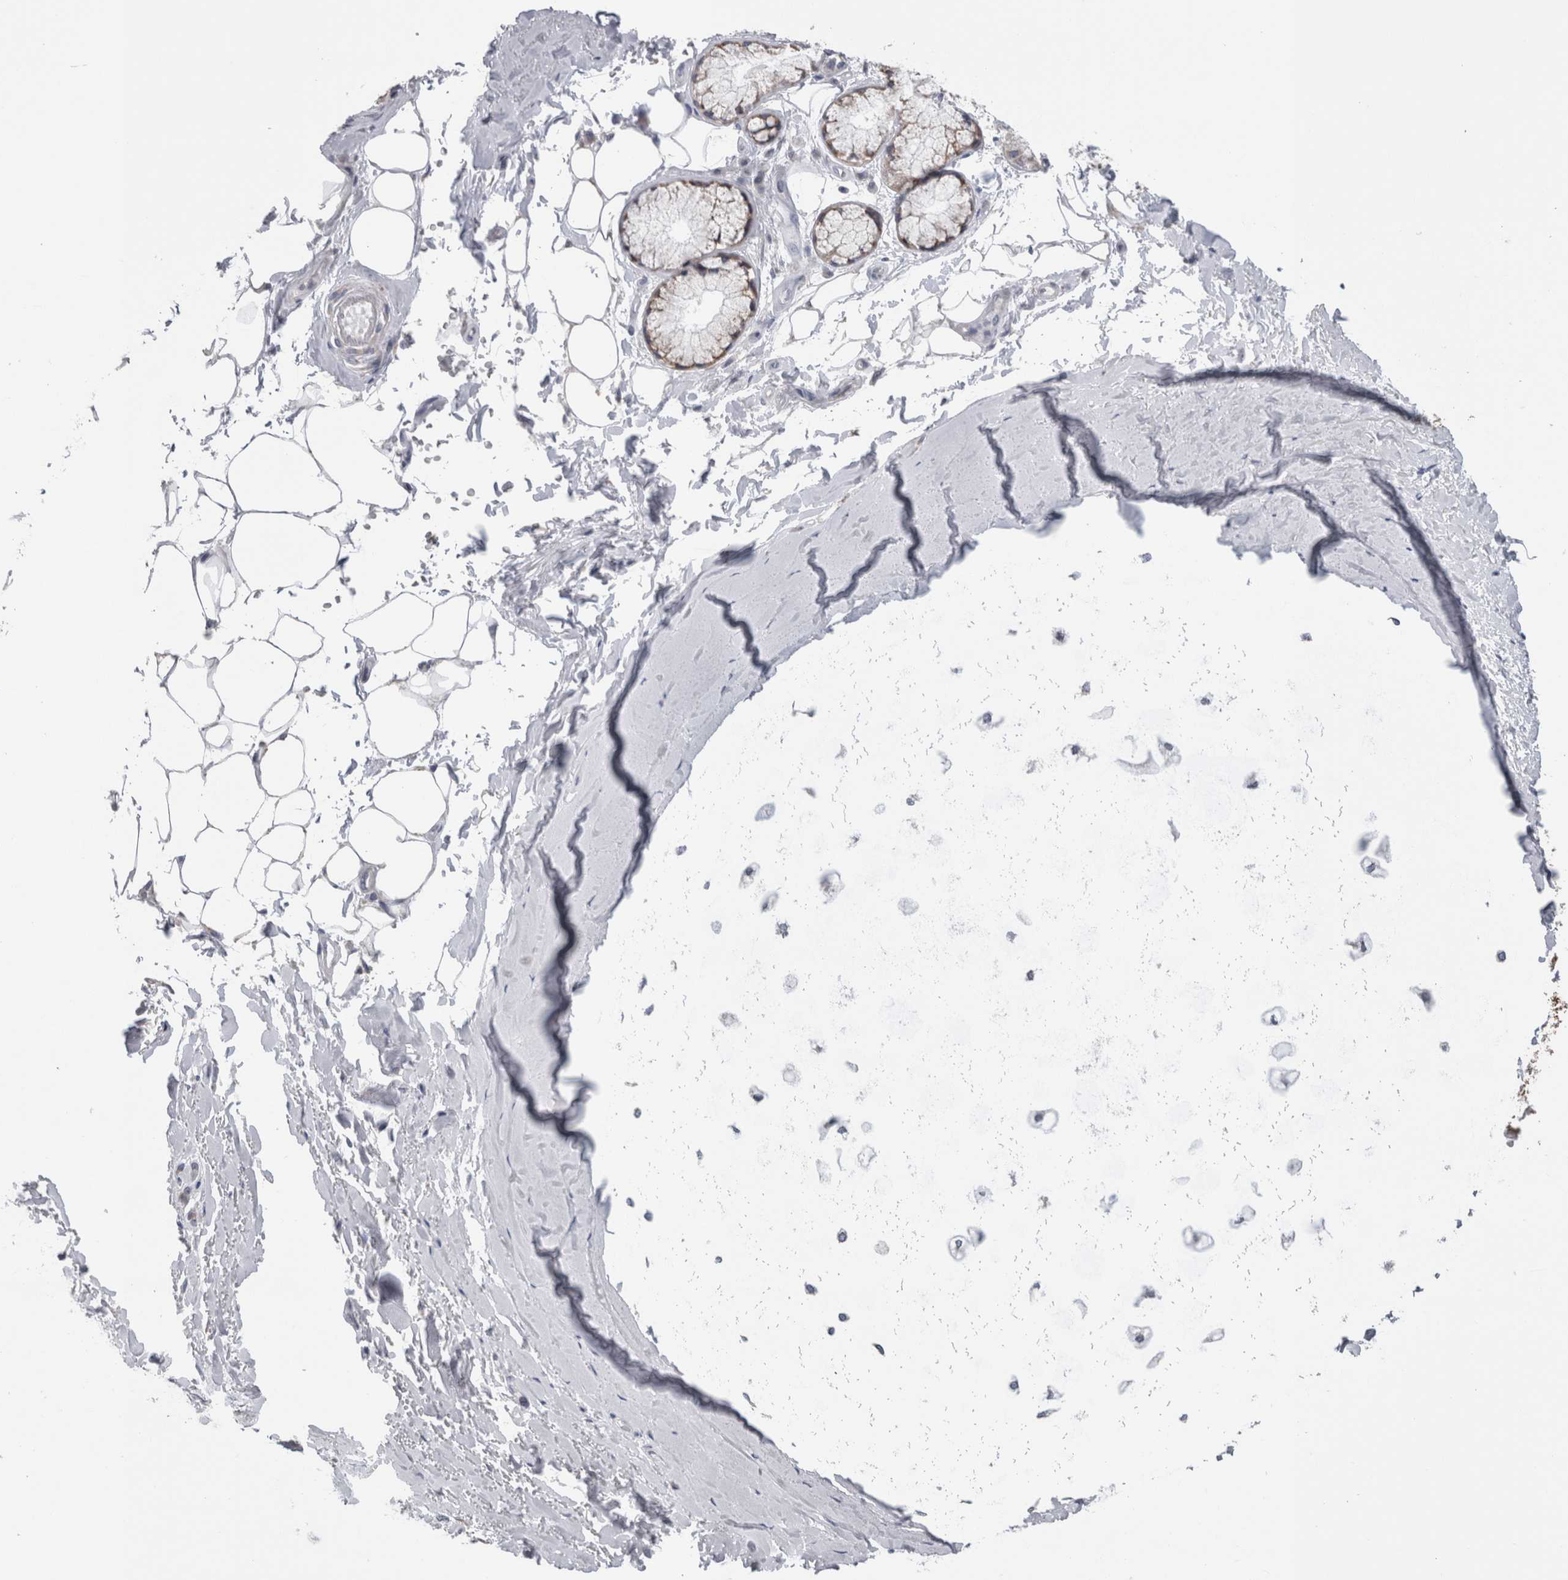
{"staining": {"intensity": "negative", "quantity": "none", "location": "none"}, "tissue": "adipose tissue", "cell_type": "Adipocytes", "image_type": "normal", "snomed": [{"axis": "morphology", "description": "Normal tissue, NOS"}, {"axis": "topography", "description": "Bronchus"}], "caption": "Immunohistochemical staining of benign human adipose tissue shows no significant expression in adipocytes. (DAB (3,3'-diaminobenzidine) IHC with hematoxylin counter stain).", "gene": "GDAP1", "patient": {"sex": "male", "age": 66}}